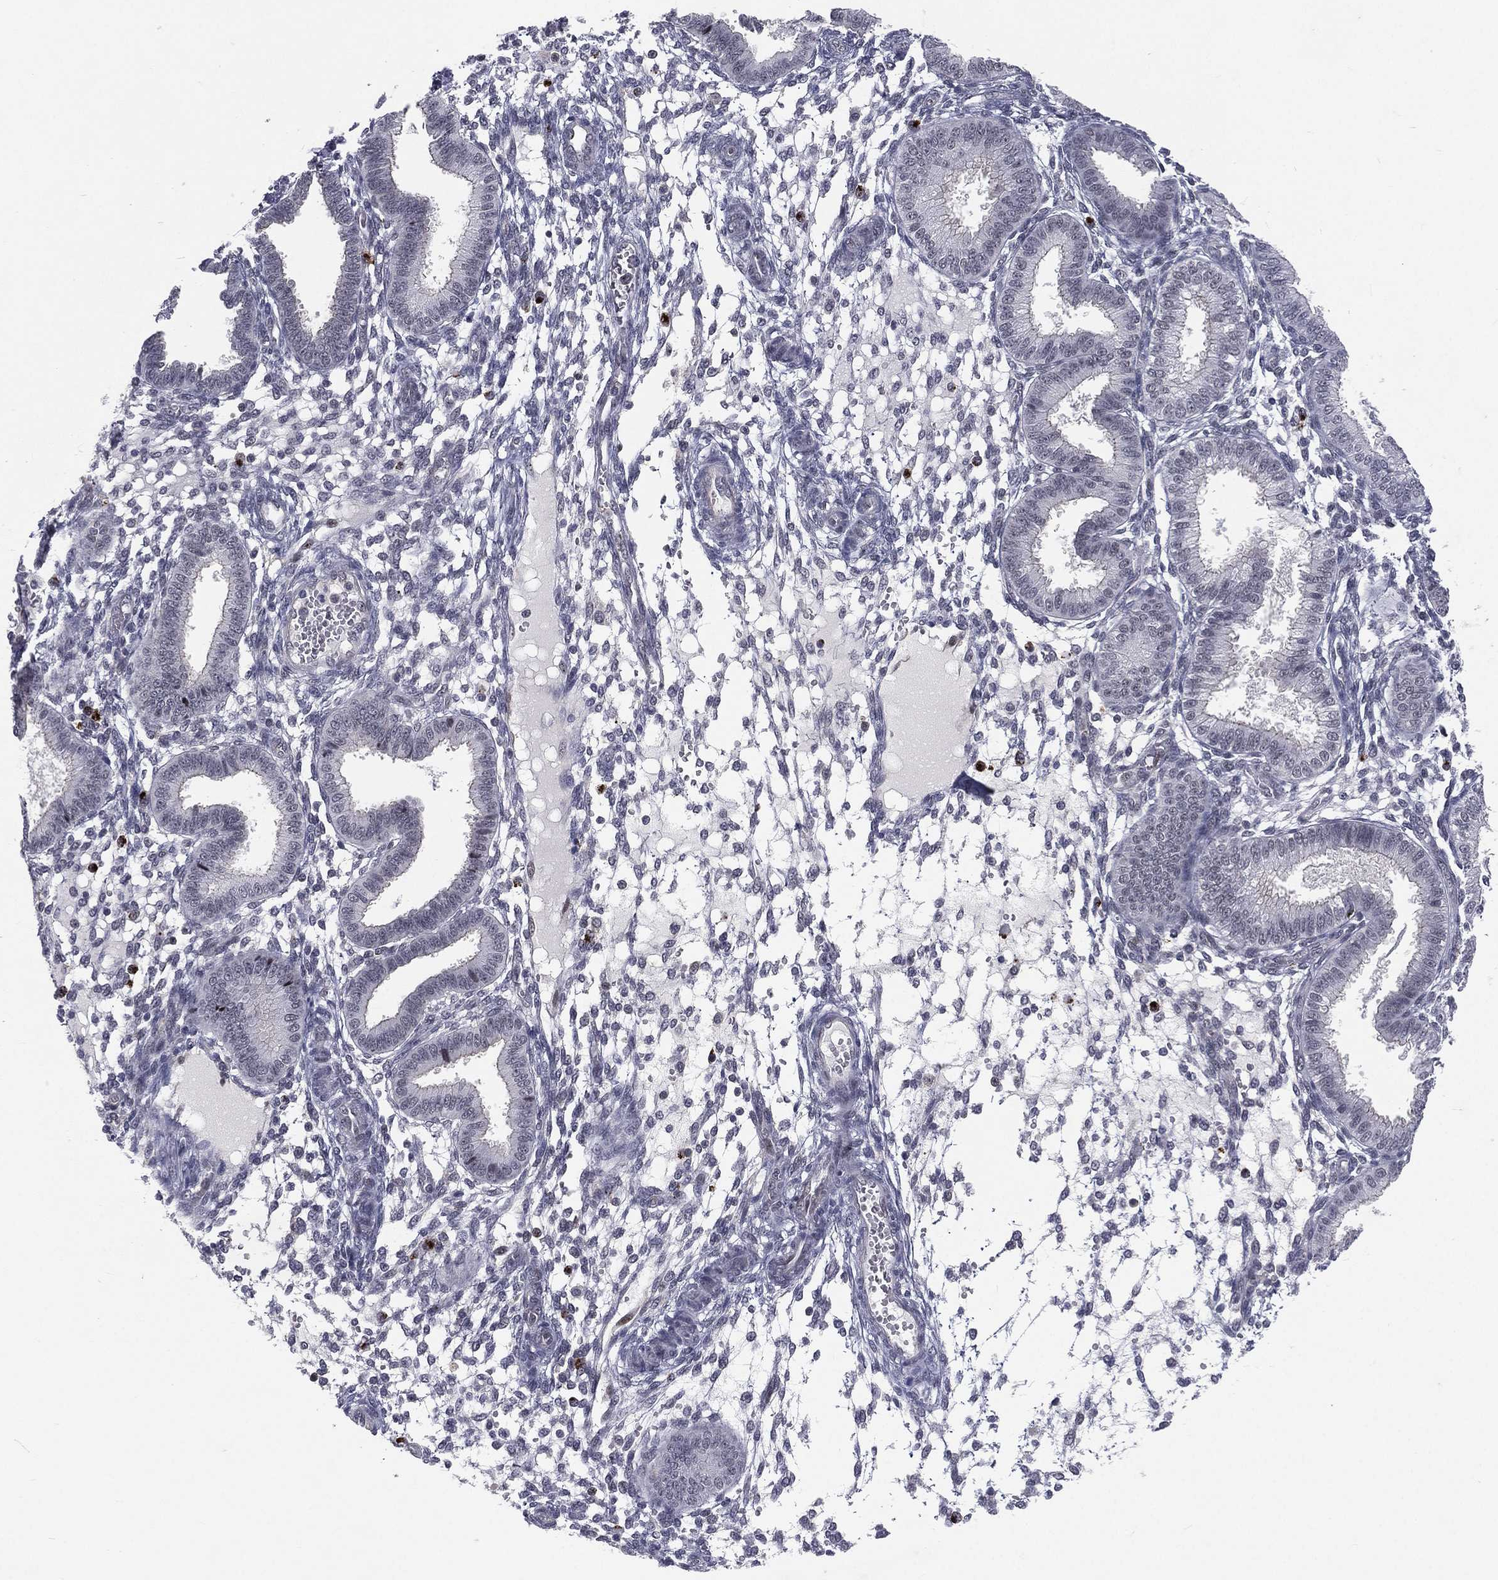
{"staining": {"intensity": "negative", "quantity": "none", "location": "none"}, "tissue": "endometrium", "cell_type": "Cells in endometrial stroma", "image_type": "normal", "snomed": [{"axis": "morphology", "description": "Normal tissue, NOS"}, {"axis": "topography", "description": "Endometrium"}], "caption": "This histopathology image is of benign endometrium stained with immunohistochemistry (IHC) to label a protein in brown with the nuclei are counter-stained blue. There is no positivity in cells in endometrial stroma. (DAB (3,3'-diaminobenzidine) IHC, high magnification).", "gene": "MORC2", "patient": {"sex": "female", "age": 43}}